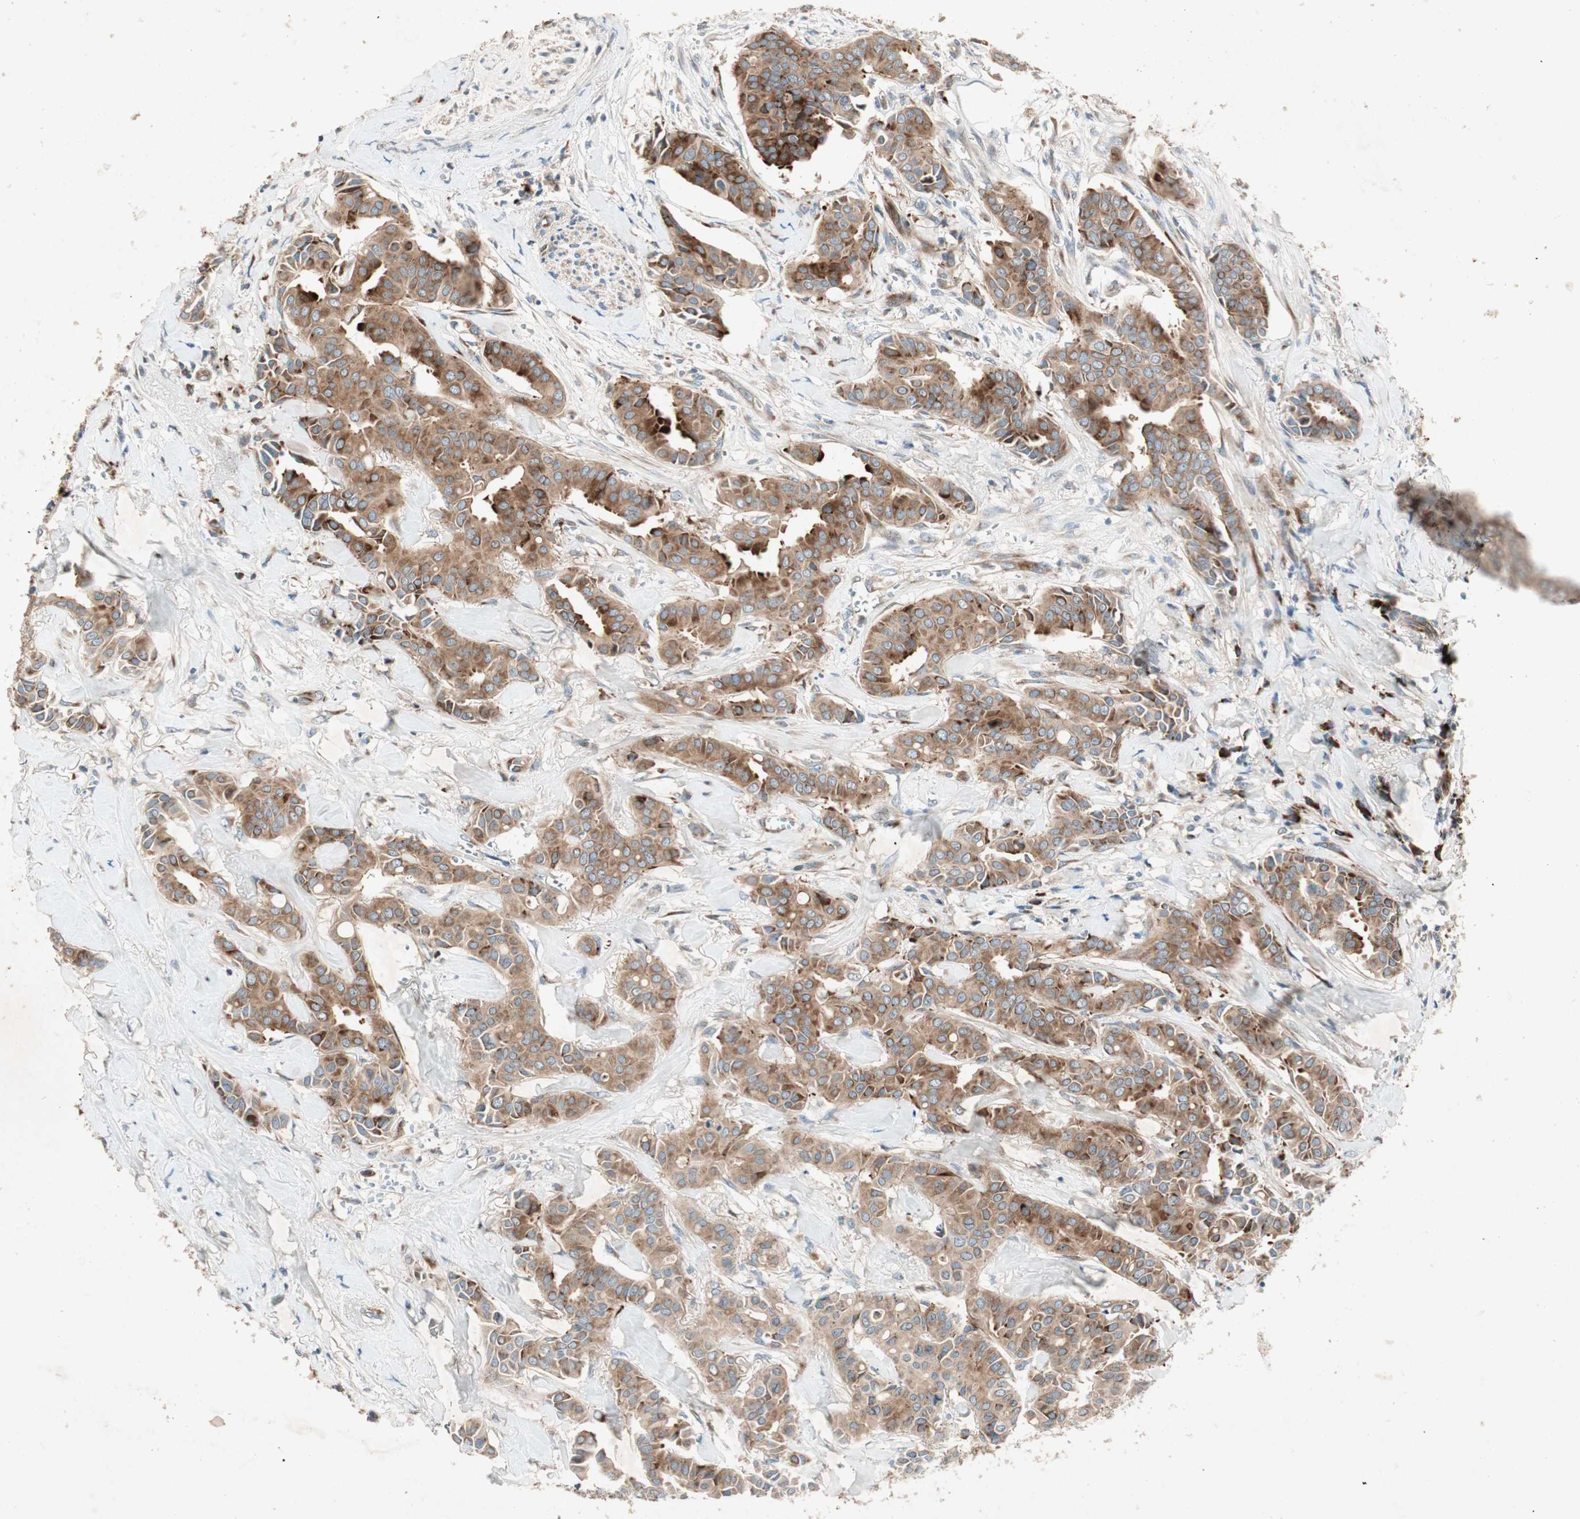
{"staining": {"intensity": "moderate", "quantity": ">75%", "location": "cytoplasmic/membranous"}, "tissue": "head and neck cancer", "cell_type": "Tumor cells", "image_type": "cancer", "snomed": [{"axis": "morphology", "description": "Adenocarcinoma, NOS"}, {"axis": "topography", "description": "Salivary gland"}, {"axis": "topography", "description": "Head-Neck"}], "caption": "Protein staining of head and neck cancer (adenocarcinoma) tissue shows moderate cytoplasmic/membranous positivity in approximately >75% of tumor cells.", "gene": "APOO", "patient": {"sex": "female", "age": 59}}